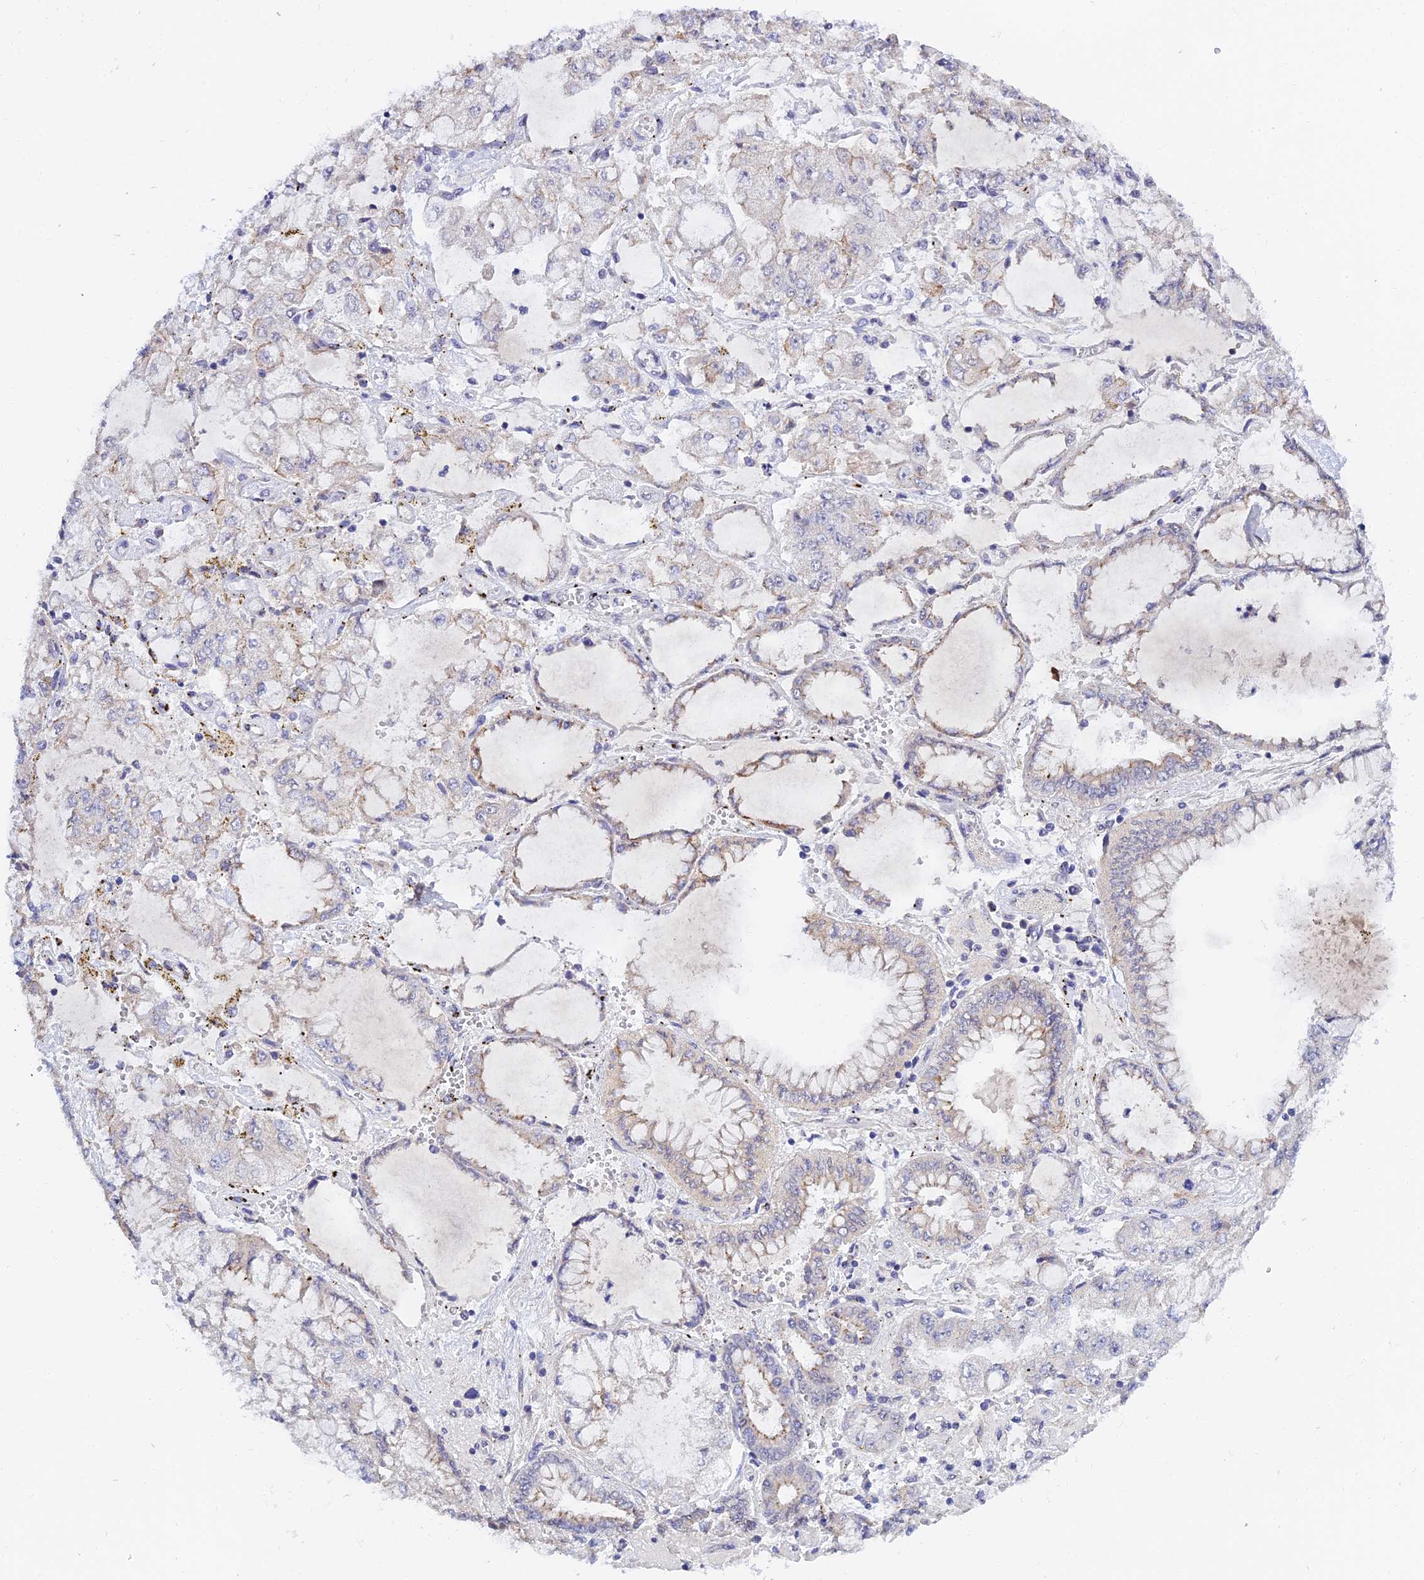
{"staining": {"intensity": "negative", "quantity": "none", "location": "none"}, "tissue": "stomach cancer", "cell_type": "Tumor cells", "image_type": "cancer", "snomed": [{"axis": "morphology", "description": "Adenocarcinoma, NOS"}, {"axis": "topography", "description": "Stomach"}], "caption": "DAB (3,3'-diaminobenzidine) immunohistochemical staining of human stomach cancer (adenocarcinoma) demonstrates no significant staining in tumor cells.", "gene": "HOXB1", "patient": {"sex": "male", "age": 76}}